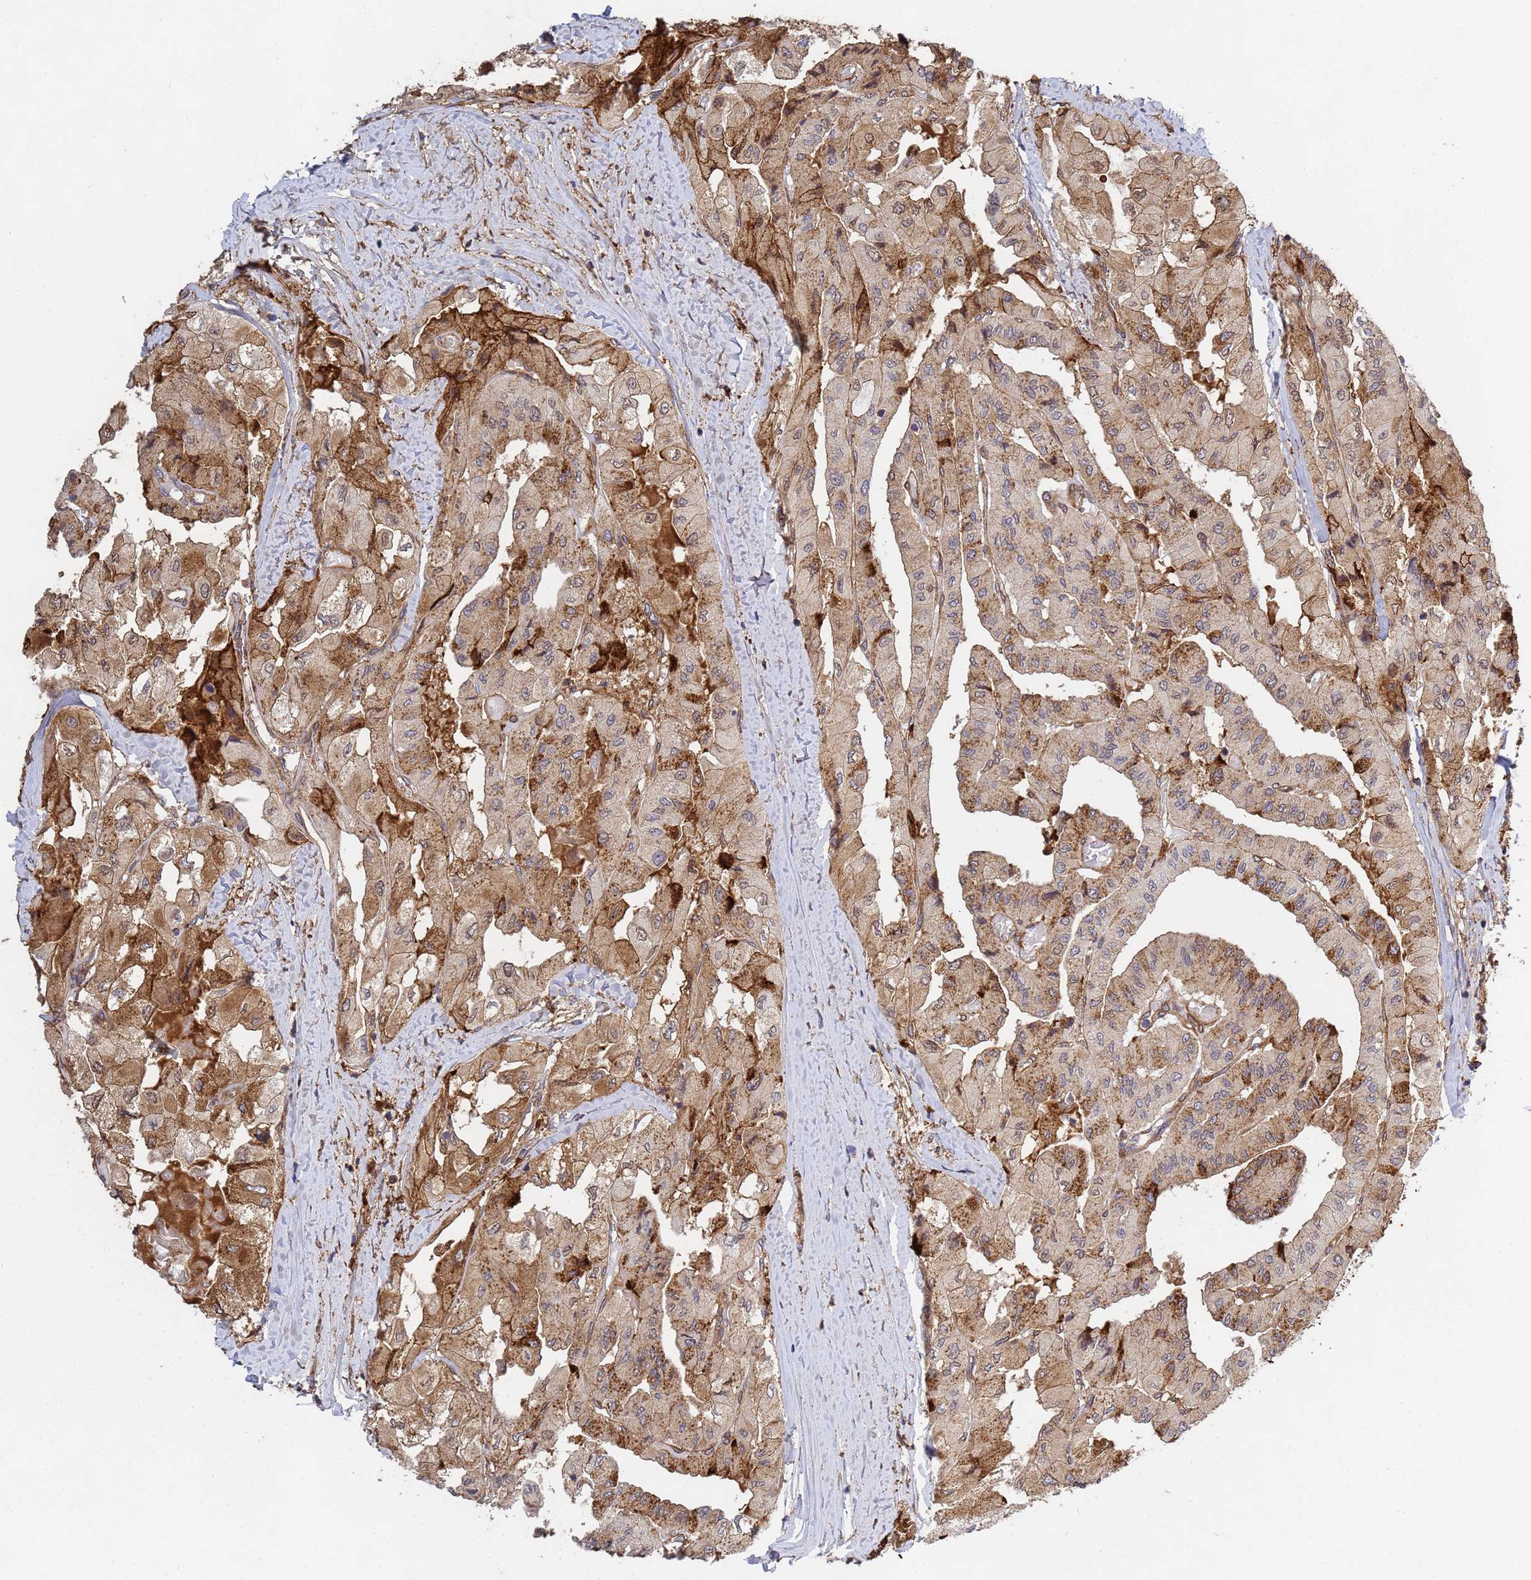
{"staining": {"intensity": "moderate", "quantity": ">75%", "location": "cytoplasmic/membranous"}, "tissue": "thyroid cancer", "cell_type": "Tumor cells", "image_type": "cancer", "snomed": [{"axis": "morphology", "description": "Normal tissue, NOS"}, {"axis": "morphology", "description": "Papillary adenocarcinoma, NOS"}, {"axis": "topography", "description": "Thyroid gland"}], "caption": "DAB immunohistochemical staining of thyroid cancer reveals moderate cytoplasmic/membranous protein staining in about >75% of tumor cells.", "gene": "C8orf34", "patient": {"sex": "female", "age": 59}}